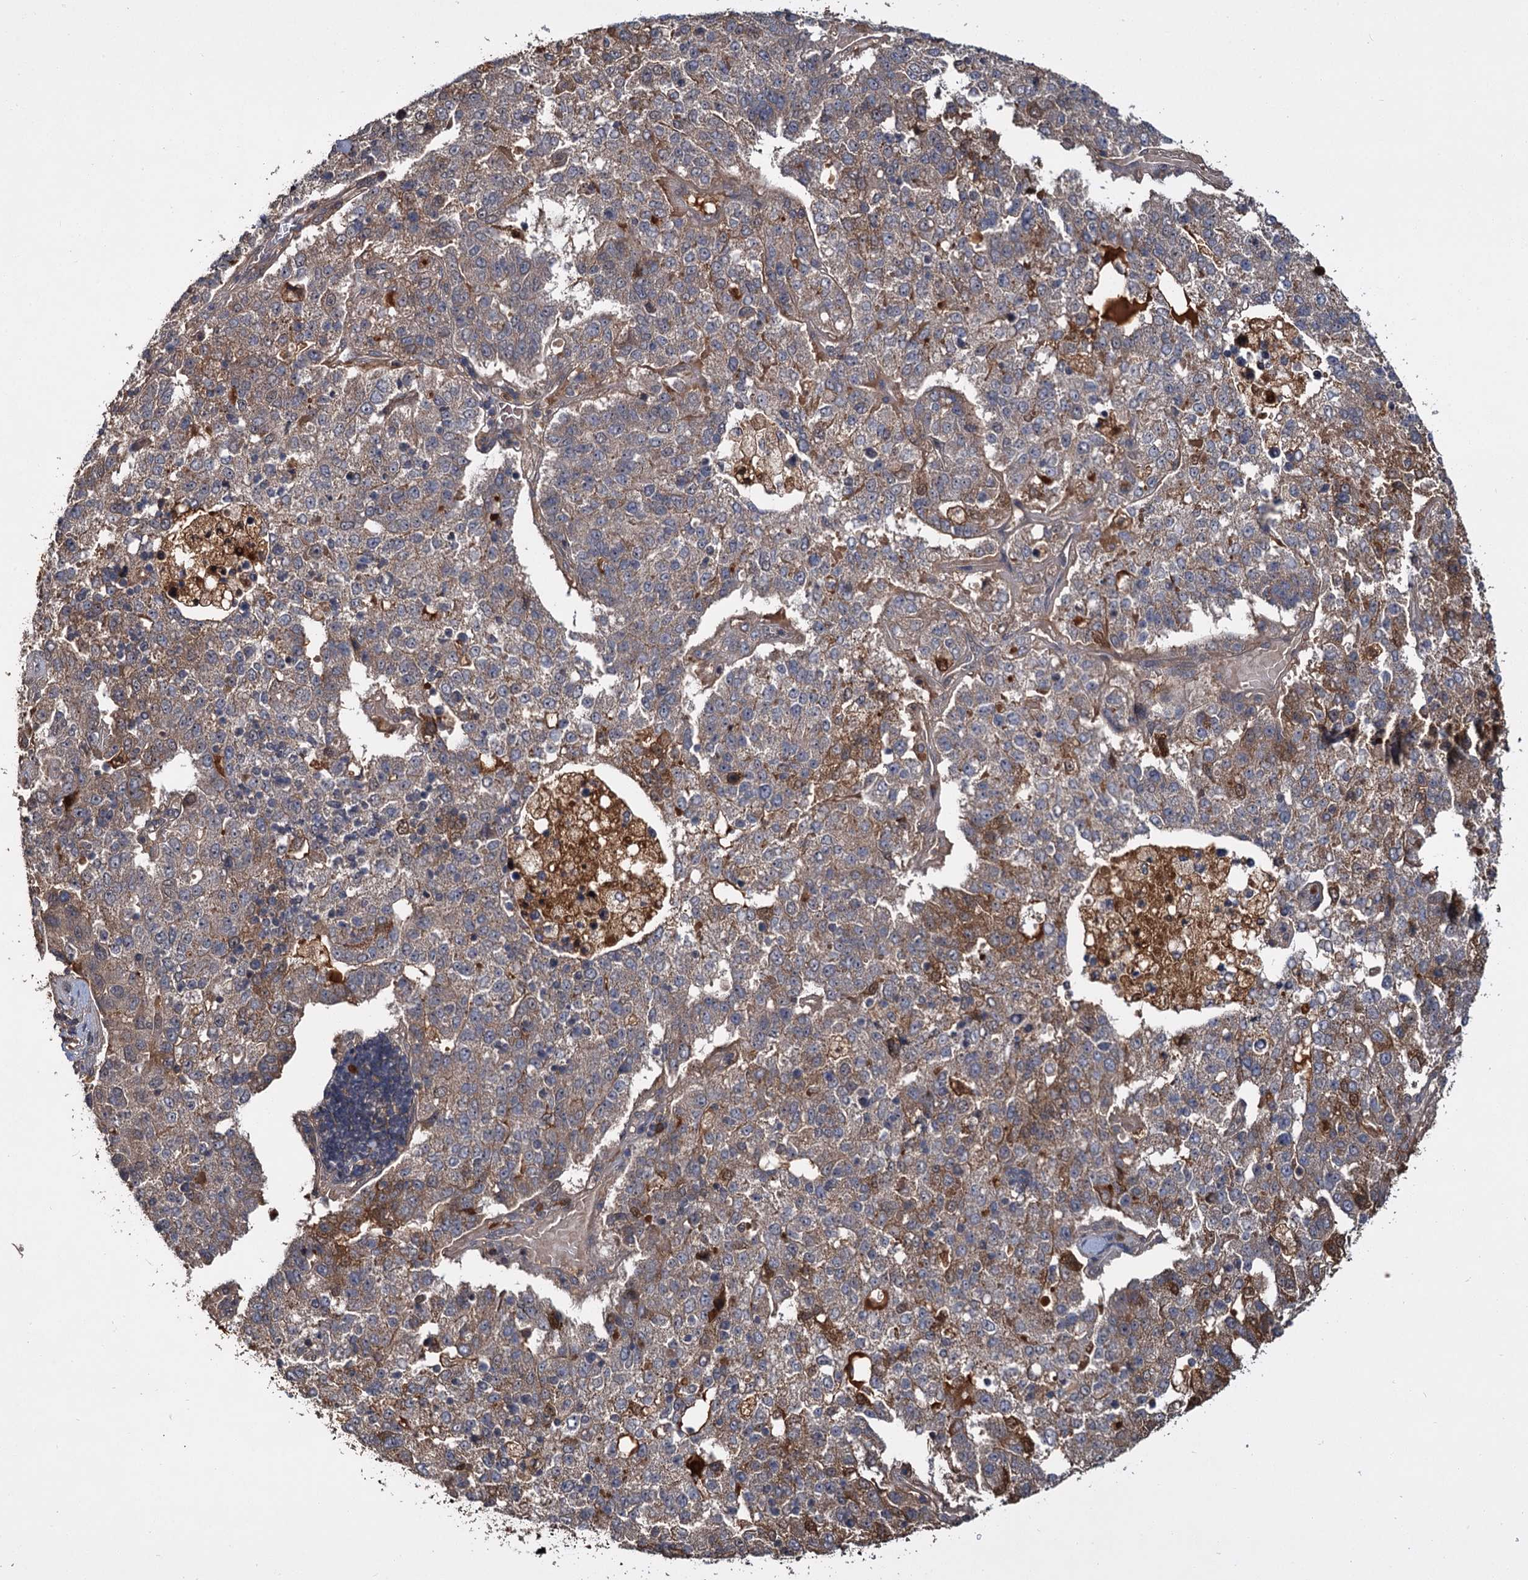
{"staining": {"intensity": "moderate", "quantity": "<25%", "location": "cytoplasmic/membranous"}, "tissue": "pancreatic cancer", "cell_type": "Tumor cells", "image_type": "cancer", "snomed": [{"axis": "morphology", "description": "Adenocarcinoma, NOS"}, {"axis": "topography", "description": "Pancreas"}], "caption": "Immunohistochemical staining of pancreatic cancer (adenocarcinoma) shows moderate cytoplasmic/membranous protein expression in about <25% of tumor cells.", "gene": "MBD6", "patient": {"sex": "female", "age": 61}}